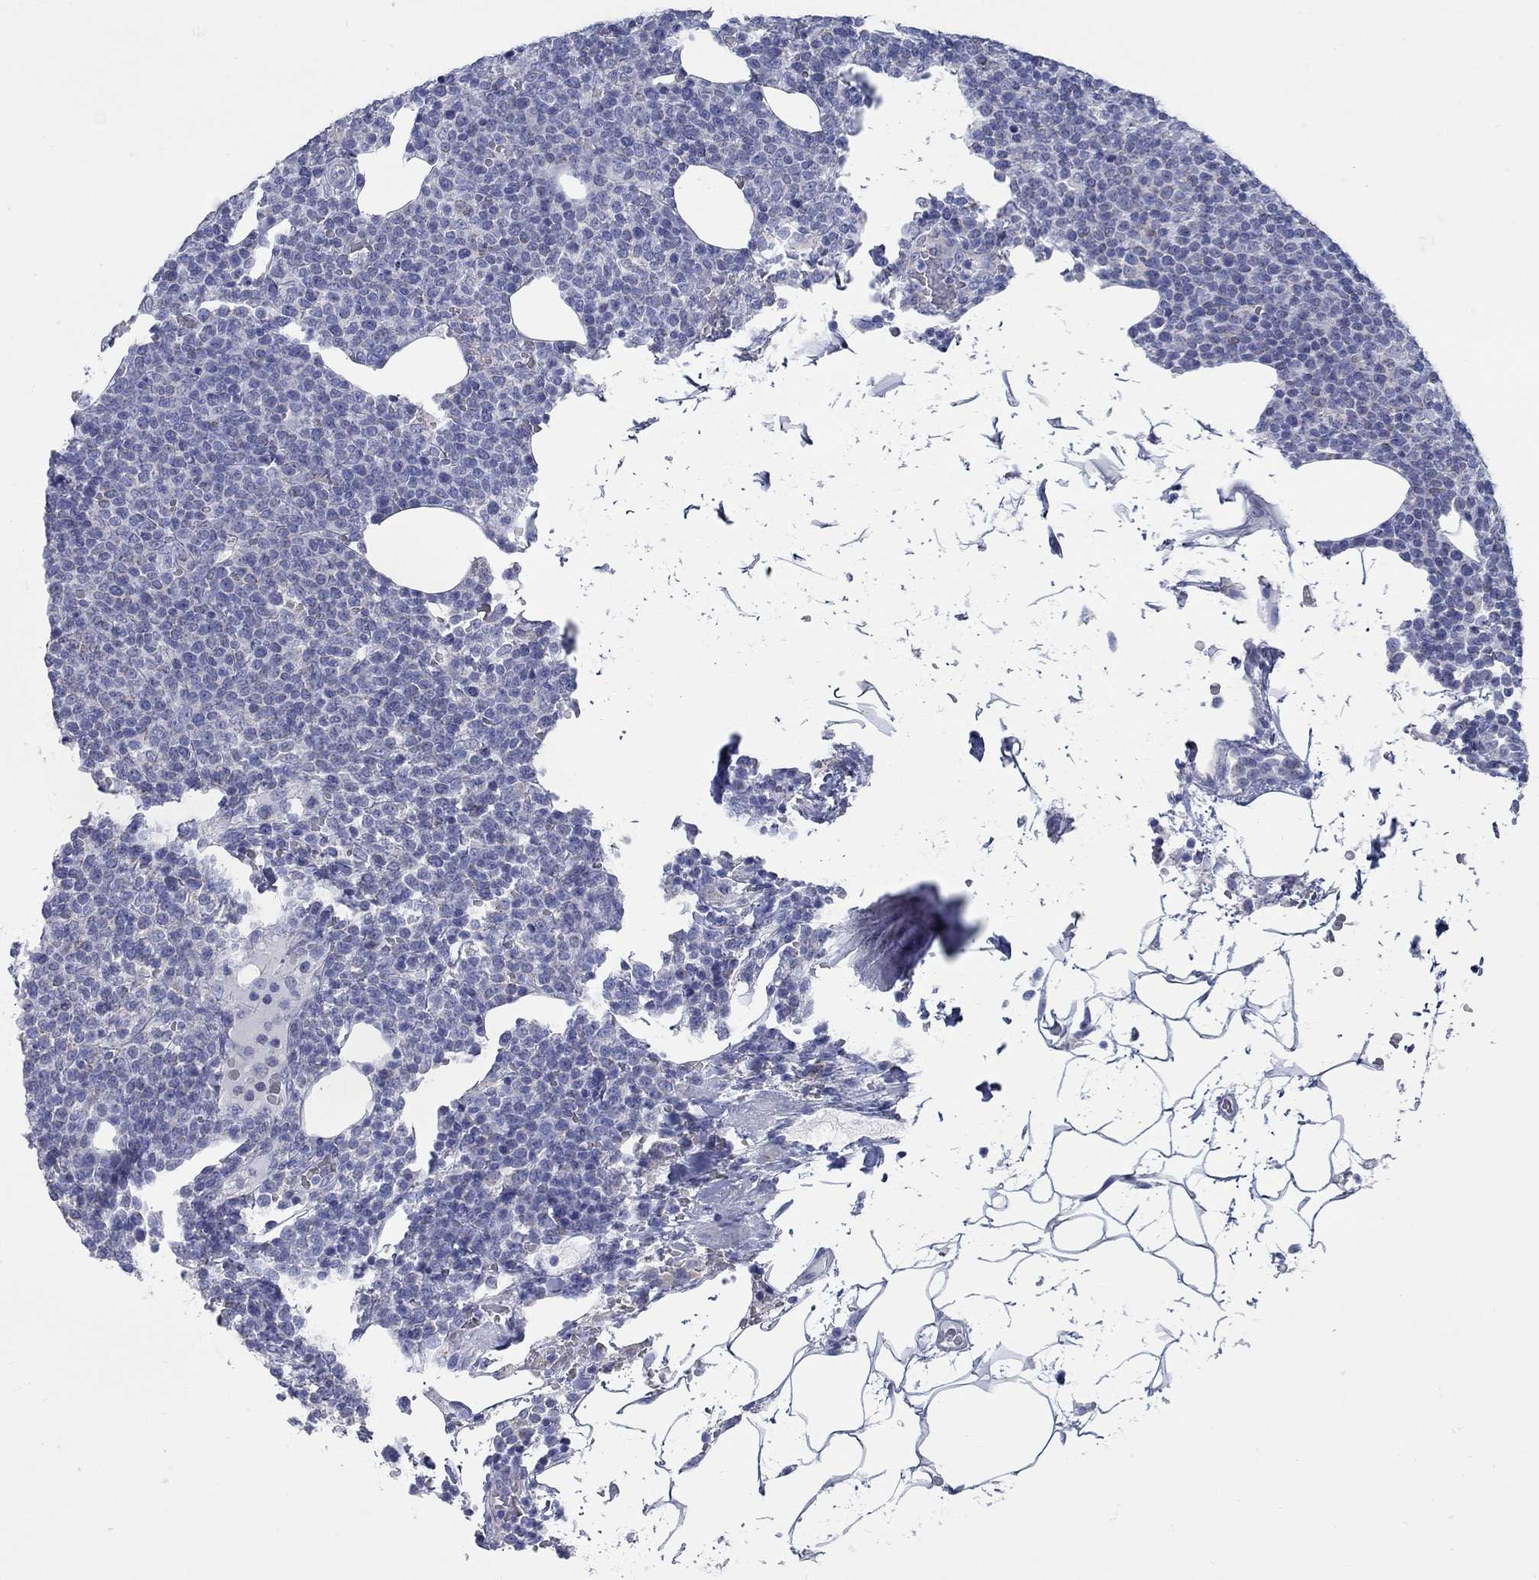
{"staining": {"intensity": "negative", "quantity": "none", "location": "none"}, "tissue": "lymphoma", "cell_type": "Tumor cells", "image_type": "cancer", "snomed": [{"axis": "morphology", "description": "Malignant lymphoma, non-Hodgkin's type, High grade"}, {"axis": "topography", "description": "Lymph node"}], "caption": "This is an IHC photomicrograph of human lymphoma. There is no positivity in tumor cells.", "gene": "PDZD3", "patient": {"sex": "male", "age": 61}}